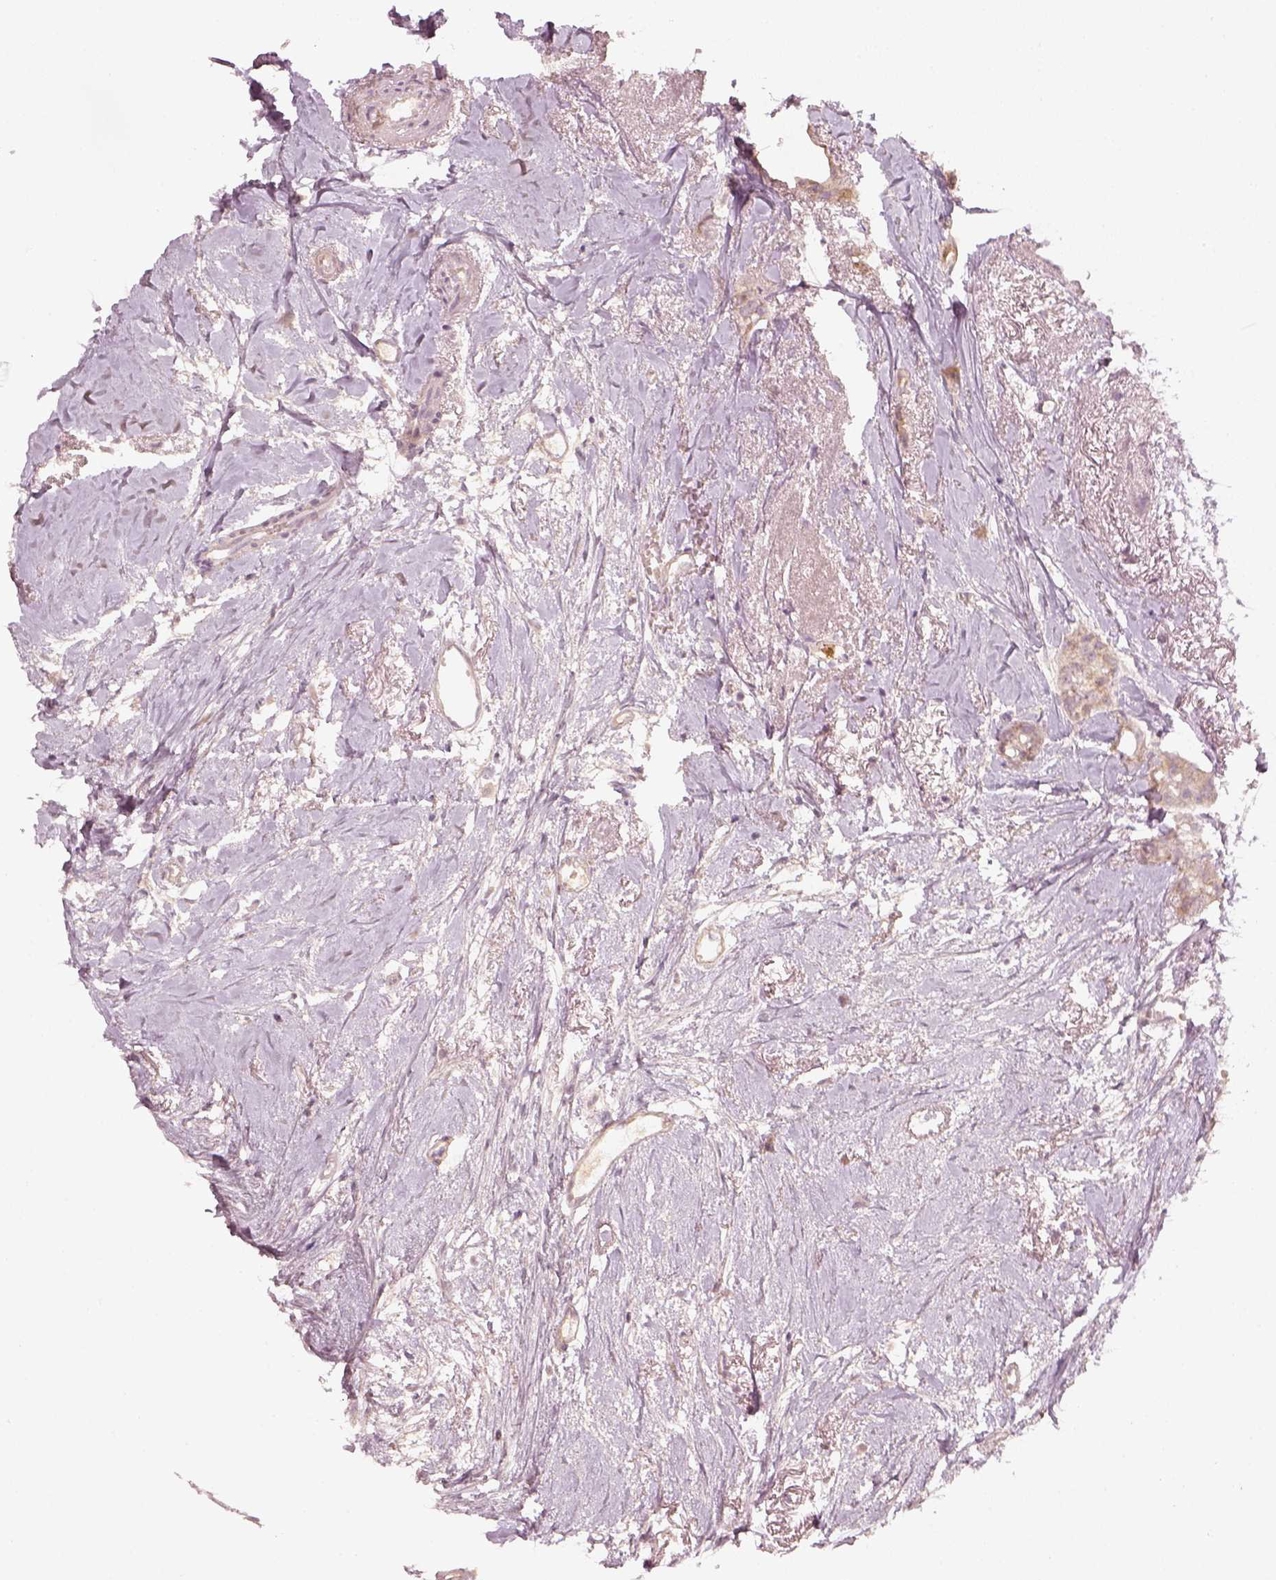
{"staining": {"intensity": "weak", "quantity": ">75%", "location": "cytoplasmic/membranous"}, "tissue": "breast cancer", "cell_type": "Tumor cells", "image_type": "cancer", "snomed": [{"axis": "morphology", "description": "Duct carcinoma"}, {"axis": "topography", "description": "Breast"}], "caption": "The image reveals immunohistochemical staining of invasive ductal carcinoma (breast). There is weak cytoplasmic/membranous staining is seen in approximately >75% of tumor cells.", "gene": "LAMC2", "patient": {"sex": "female", "age": 40}}